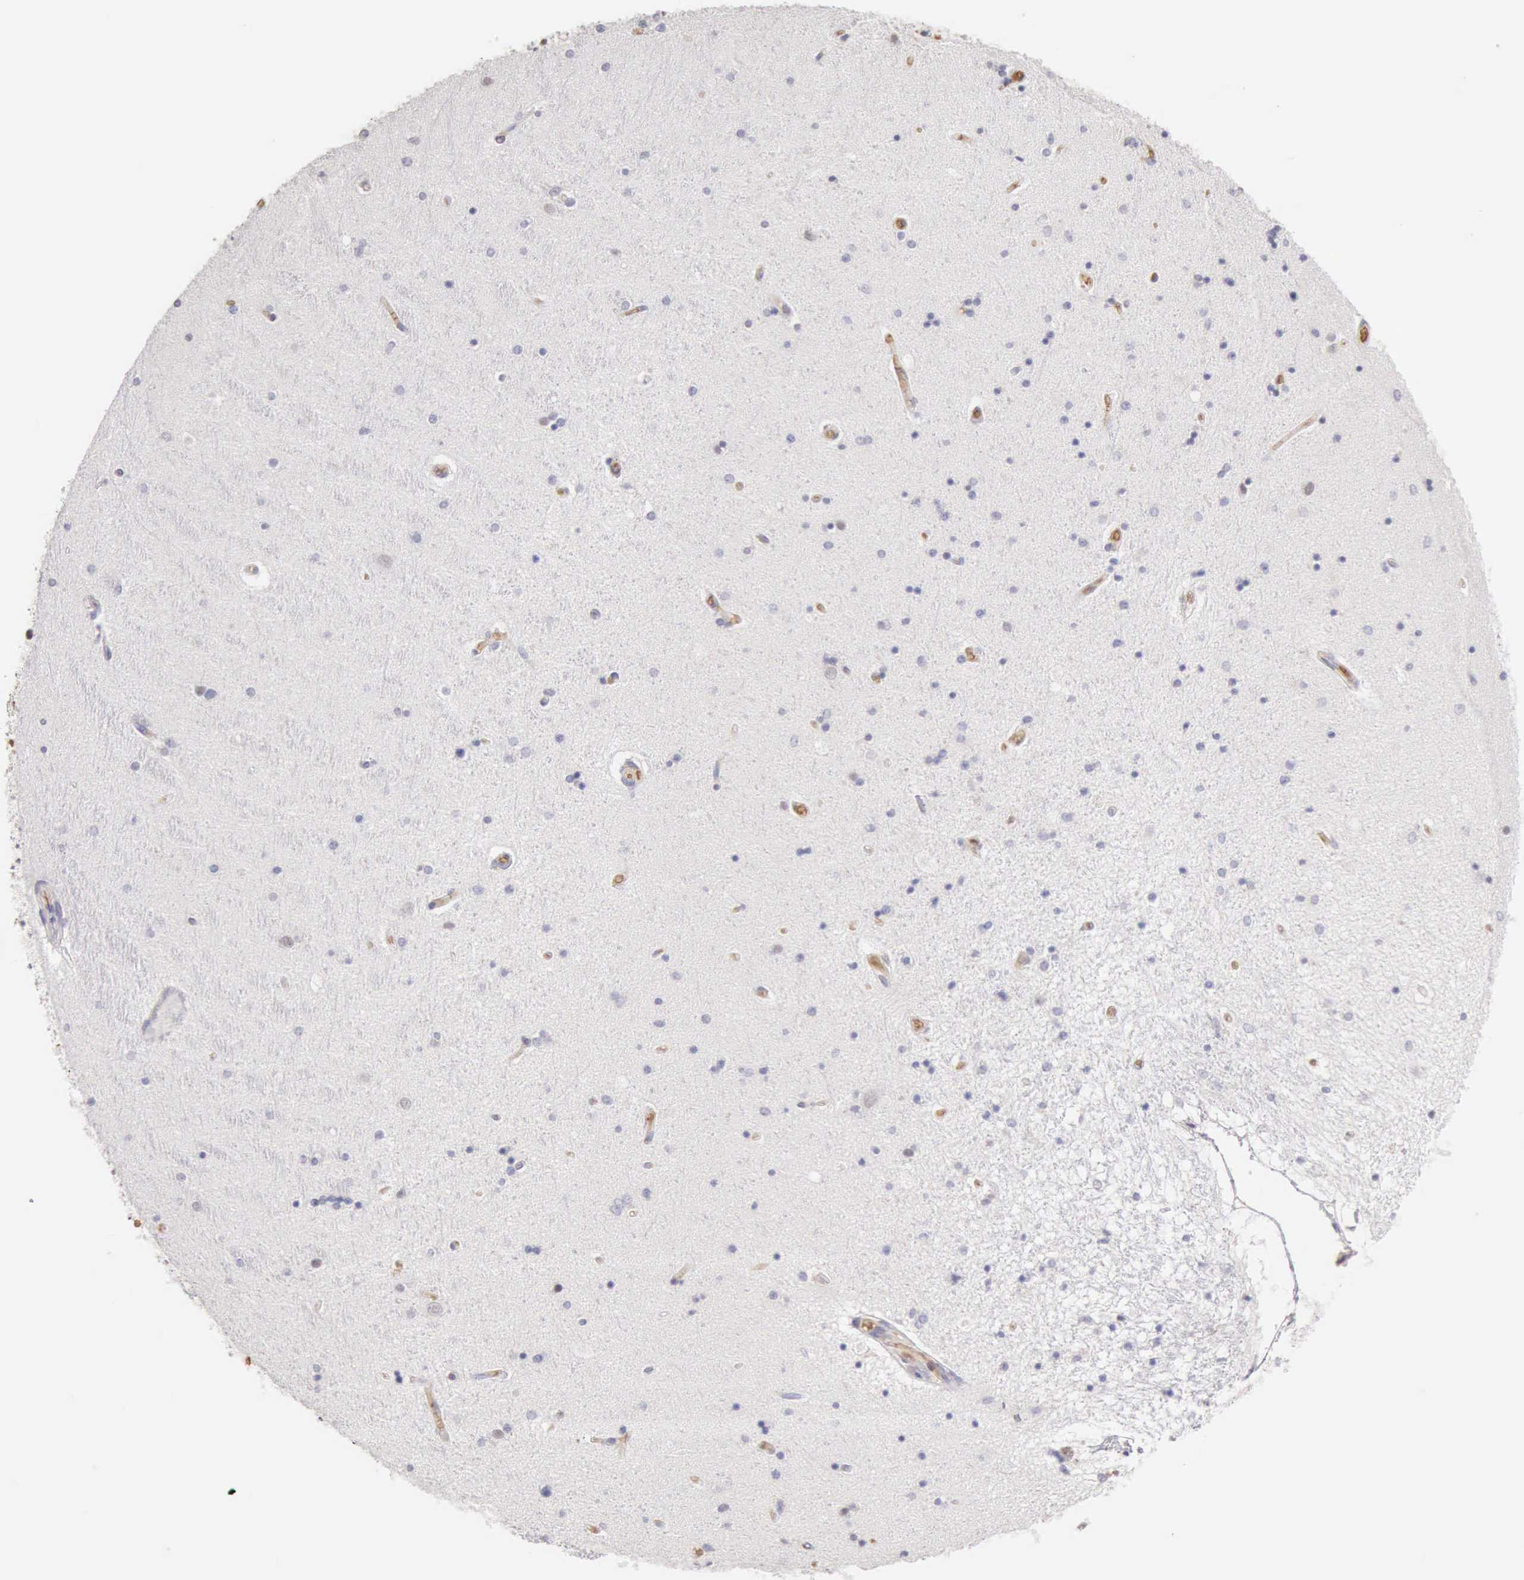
{"staining": {"intensity": "negative", "quantity": "none", "location": "none"}, "tissue": "hippocampus", "cell_type": "Glial cells", "image_type": "normal", "snomed": [{"axis": "morphology", "description": "Normal tissue, NOS"}, {"axis": "topography", "description": "Hippocampus"}], "caption": "The micrograph shows no staining of glial cells in benign hippocampus.", "gene": "CFI", "patient": {"sex": "female", "age": 54}}